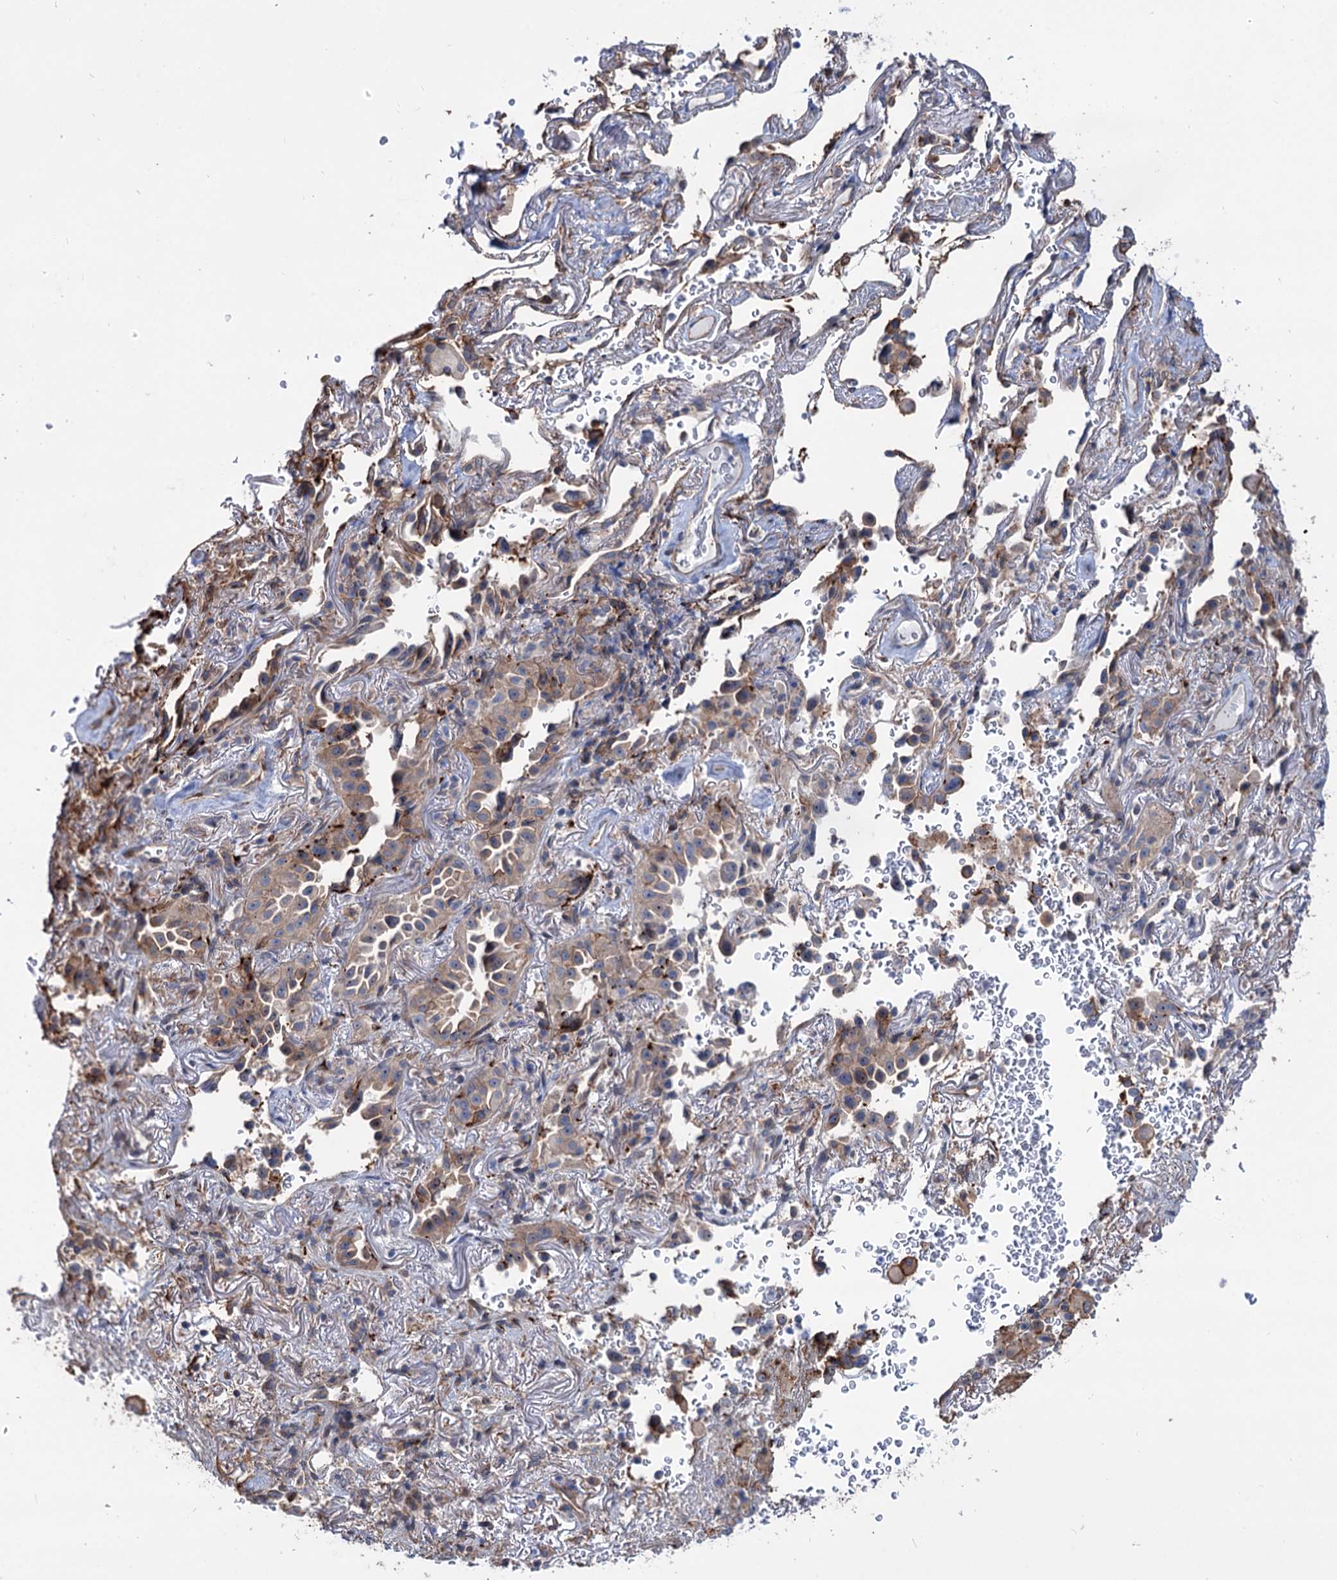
{"staining": {"intensity": "weak", "quantity": "25%-75%", "location": "cytoplasmic/membranous"}, "tissue": "lung cancer", "cell_type": "Tumor cells", "image_type": "cancer", "snomed": [{"axis": "morphology", "description": "Adenocarcinoma, NOS"}, {"axis": "topography", "description": "Lung"}], "caption": "About 25%-75% of tumor cells in human lung adenocarcinoma exhibit weak cytoplasmic/membranous protein expression as visualized by brown immunohistochemical staining.", "gene": "PTDSS2", "patient": {"sex": "female", "age": 69}}